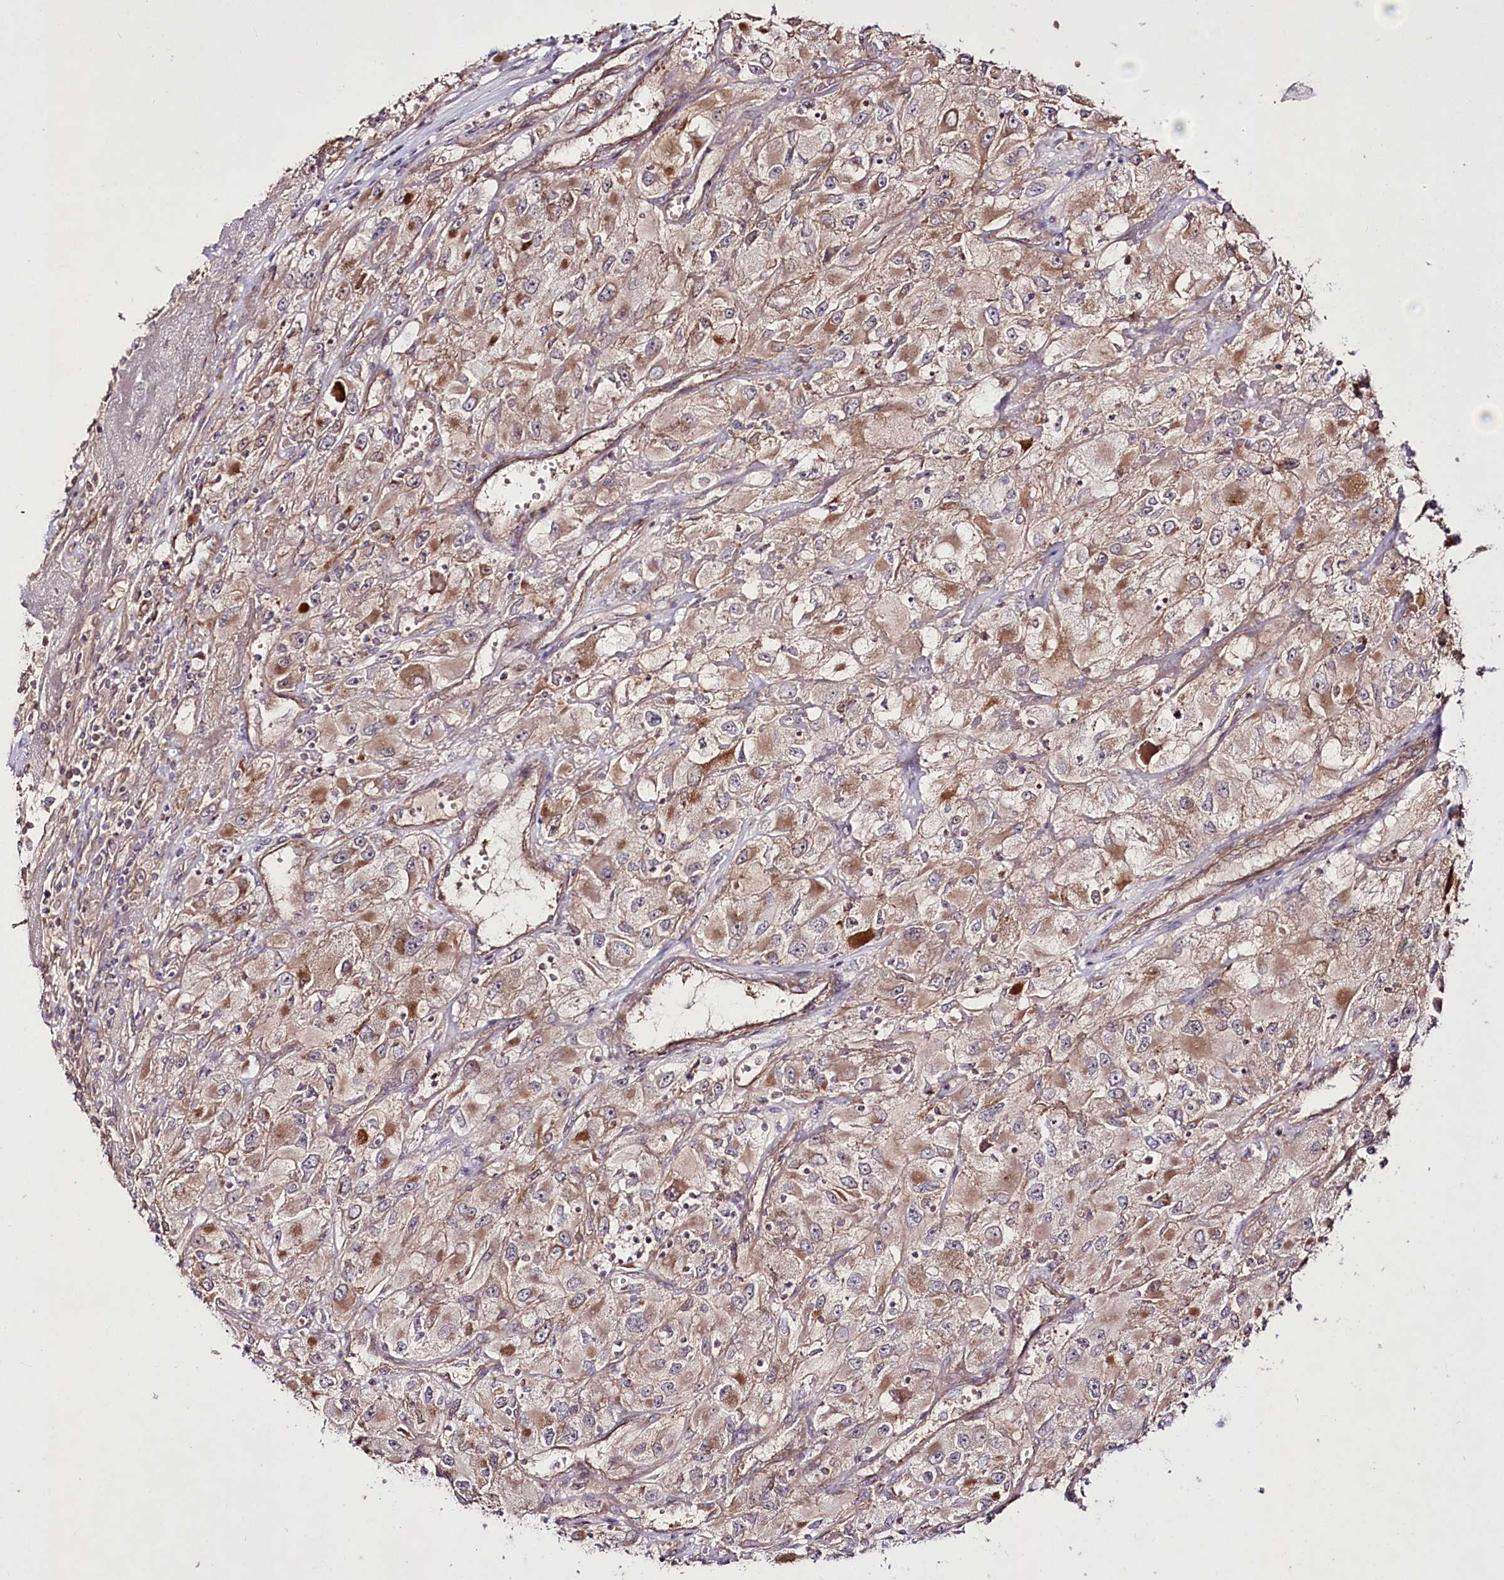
{"staining": {"intensity": "moderate", "quantity": ">75%", "location": "cytoplasmic/membranous"}, "tissue": "renal cancer", "cell_type": "Tumor cells", "image_type": "cancer", "snomed": [{"axis": "morphology", "description": "Adenocarcinoma, NOS"}, {"axis": "topography", "description": "Kidney"}], "caption": "Immunohistochemical staining of human renal cancer (adenocarcinoma) shows medium levels of moderate cytoplasmic/membranous protein staining in approximately >75% of tumor cells.", "gene": "REXO2", "patient": {"sex": "female", "age": 52}}